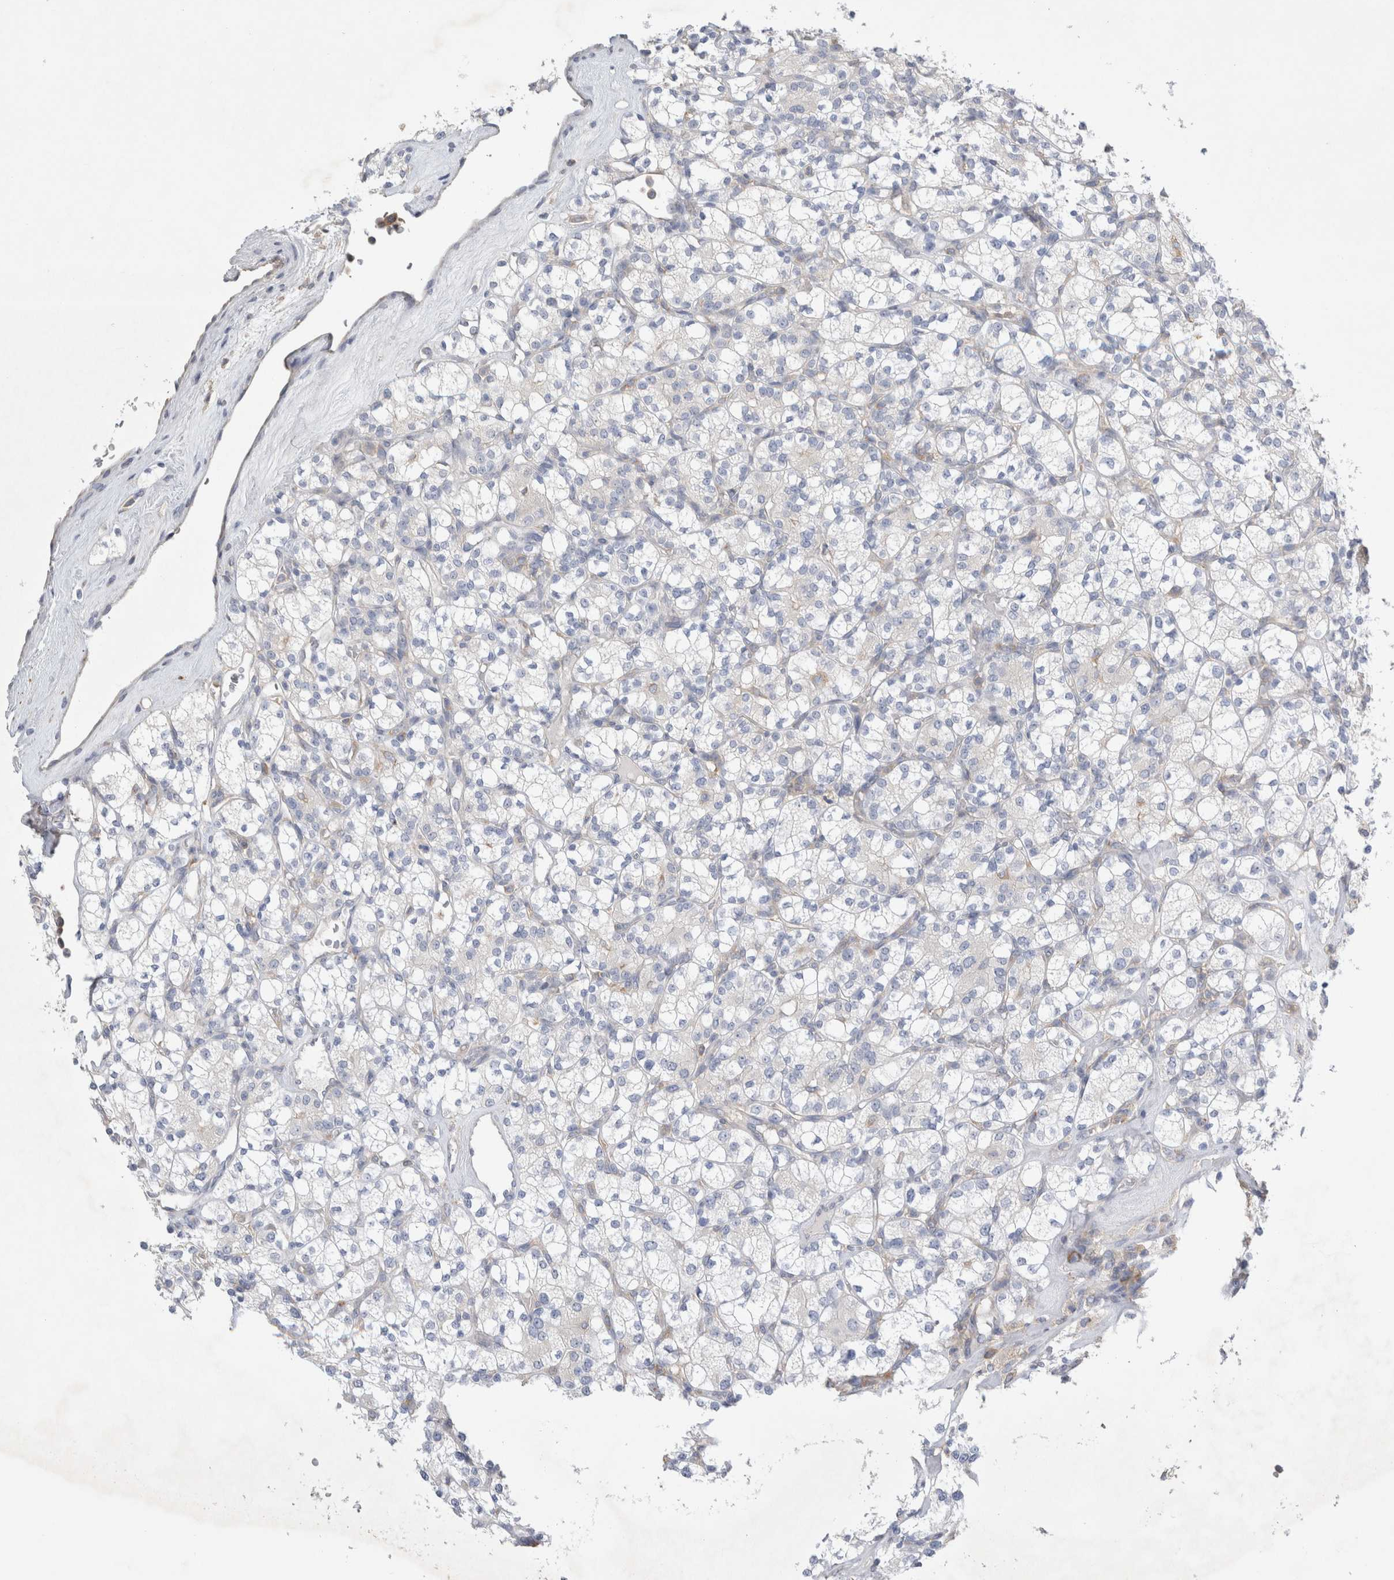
{"staining": {"intensity": "negative", "quantity": "none", "location": "none"}, "tissue": "renal cancer", "cell_type": "Tumor cells", "image_type": "cancer", "snomed": [{"axis": "morphology", "description": "Adenocarcinoma, NOS"}, {"axis": "topography", "description": "Kidney"}], "caption": "Histopathology image shows no protein positivity in tumor cells of renal cancer (adenocarcinoma) tissue. (Stains: DAB (3,3'-diaminobenzidine) immunohistochemistry with hematoxylin counter stain, Microscopy: brightfield microscopy at high magnification).", "gene": "ZNF23", "patient": {"sex": "male", "age": 77}}